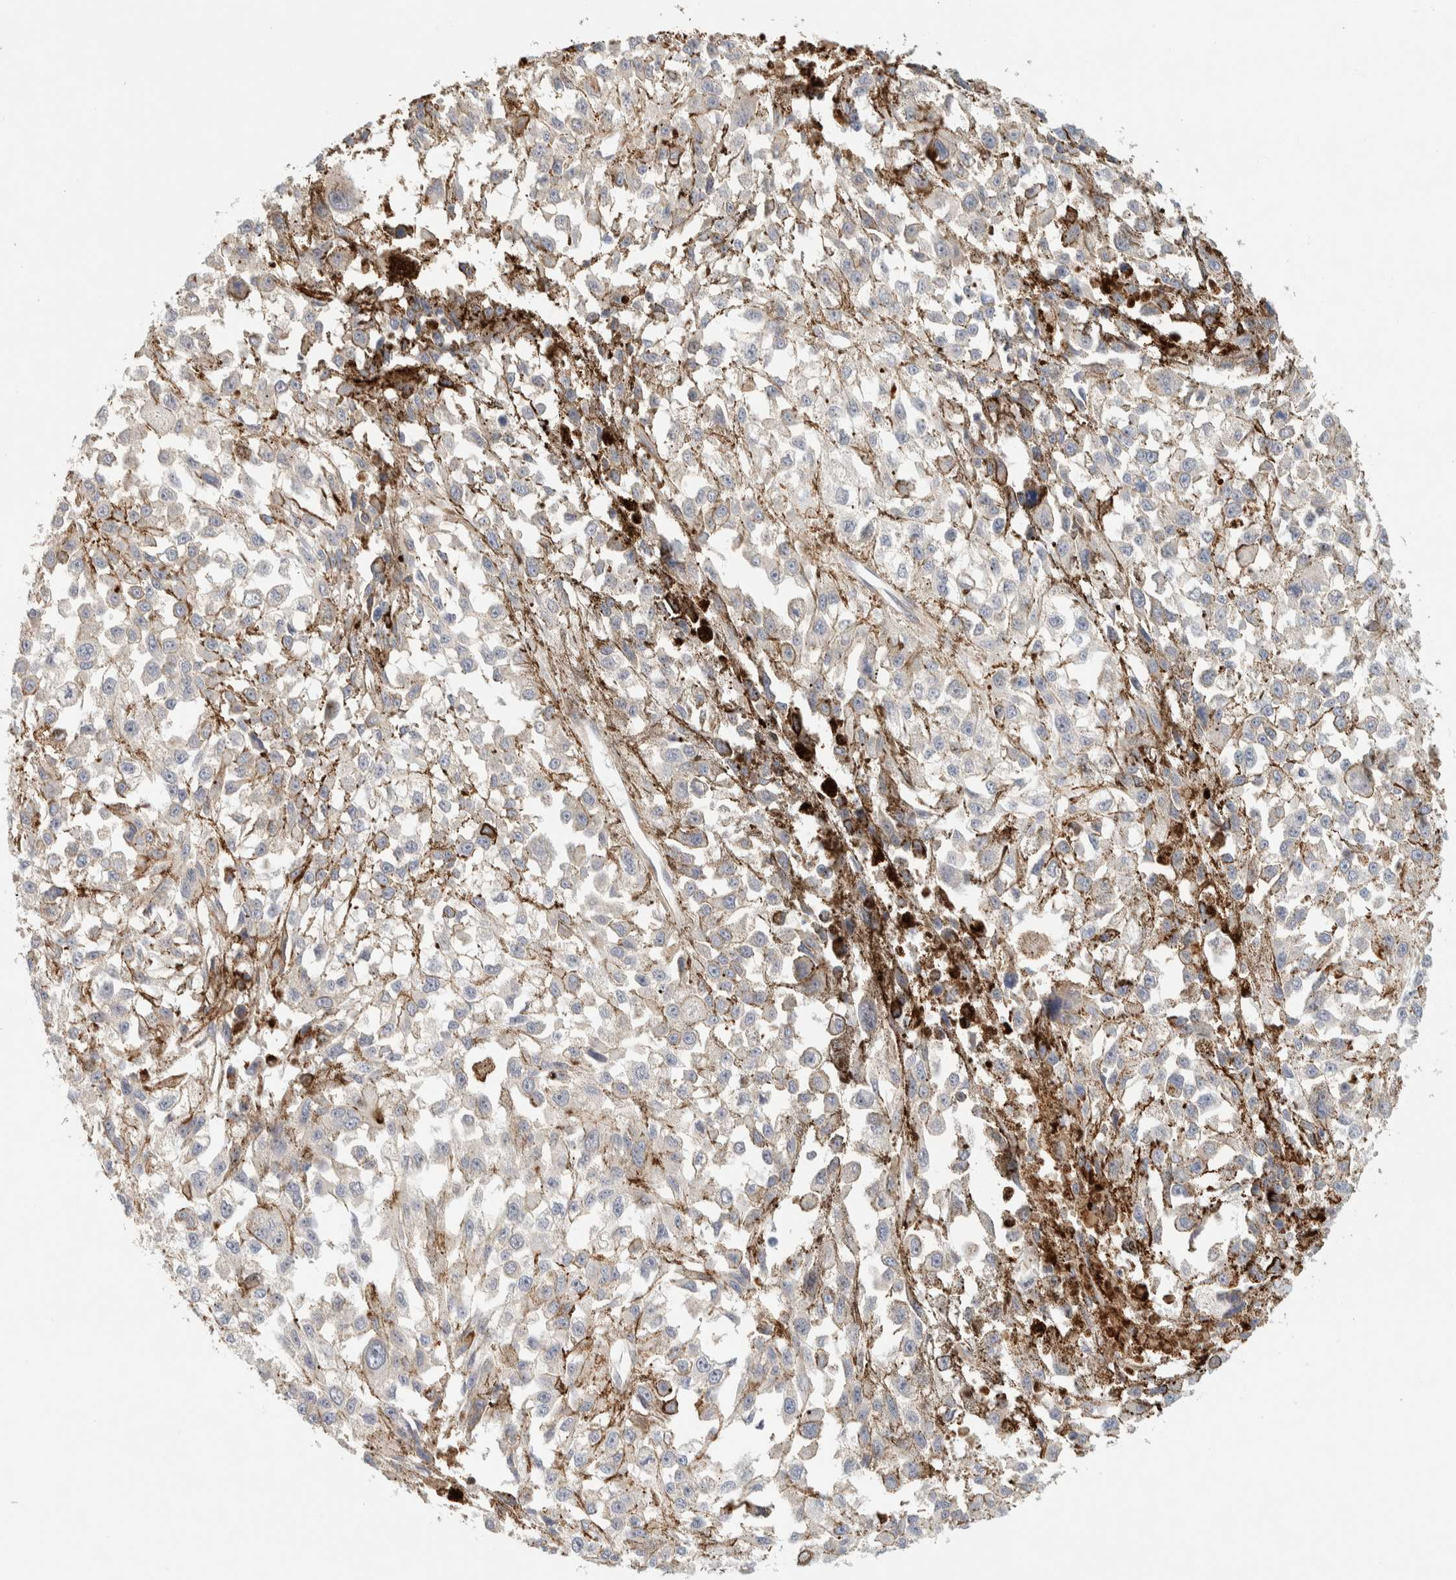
{"staining": {"intensity": "negative", "quantity": "none", "location": "none"}, "tissue": "melanoma", "cell_type": "Tumor cells", "image_type": "cancer", "snomed": [{"axis": "morphology", "description": "Malignant melanoma, Metastatic site"}, {"axis": "topography", "description": "Lymph node"}], "caption": "Malignant melanoma (metastatic site) was stained to show a protein in brown. There is no significant staining in tumor cells.", "gene": "FAT1", "patient": {"sex": "male", "age": 59}}